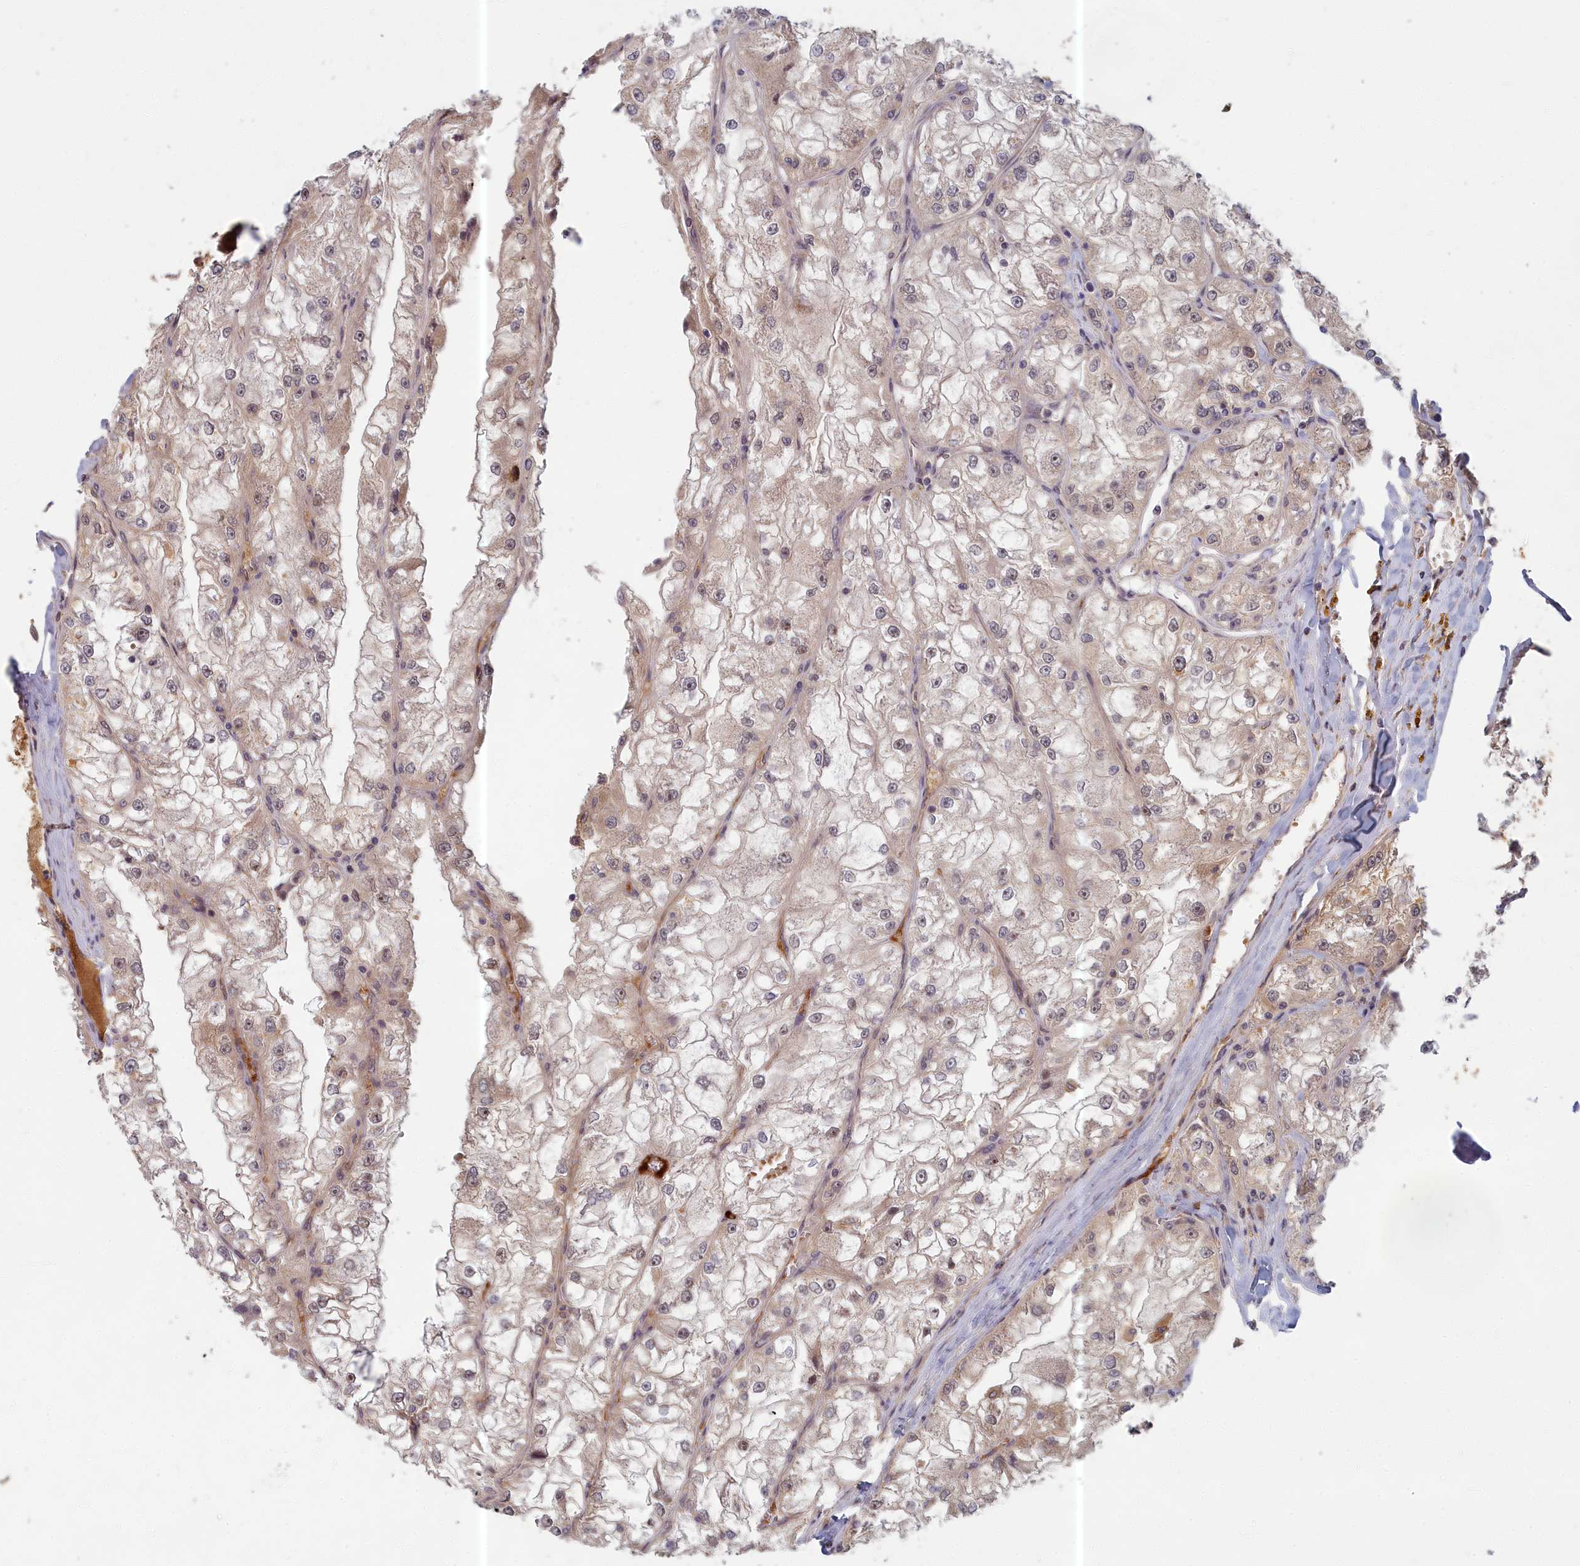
{"staining": {"intensity": "weak", "quantity": "<25%", "location": "cytoplasmic/membranous"}, "tissue": "renal cancer", "cell_type": "Tumor cells", "image_type": "cancer", "snomed": [{"axis": "morphology", "description": "Adenocarcinoma, NOS"}, {"axis": "topography", "description": "Kidney"}], "caption": "Tumor cells are negative for protein expression in human renal adenocarcinoma.", "gene": "EARS2", "patient": {"sex": "female", "age": 72}}